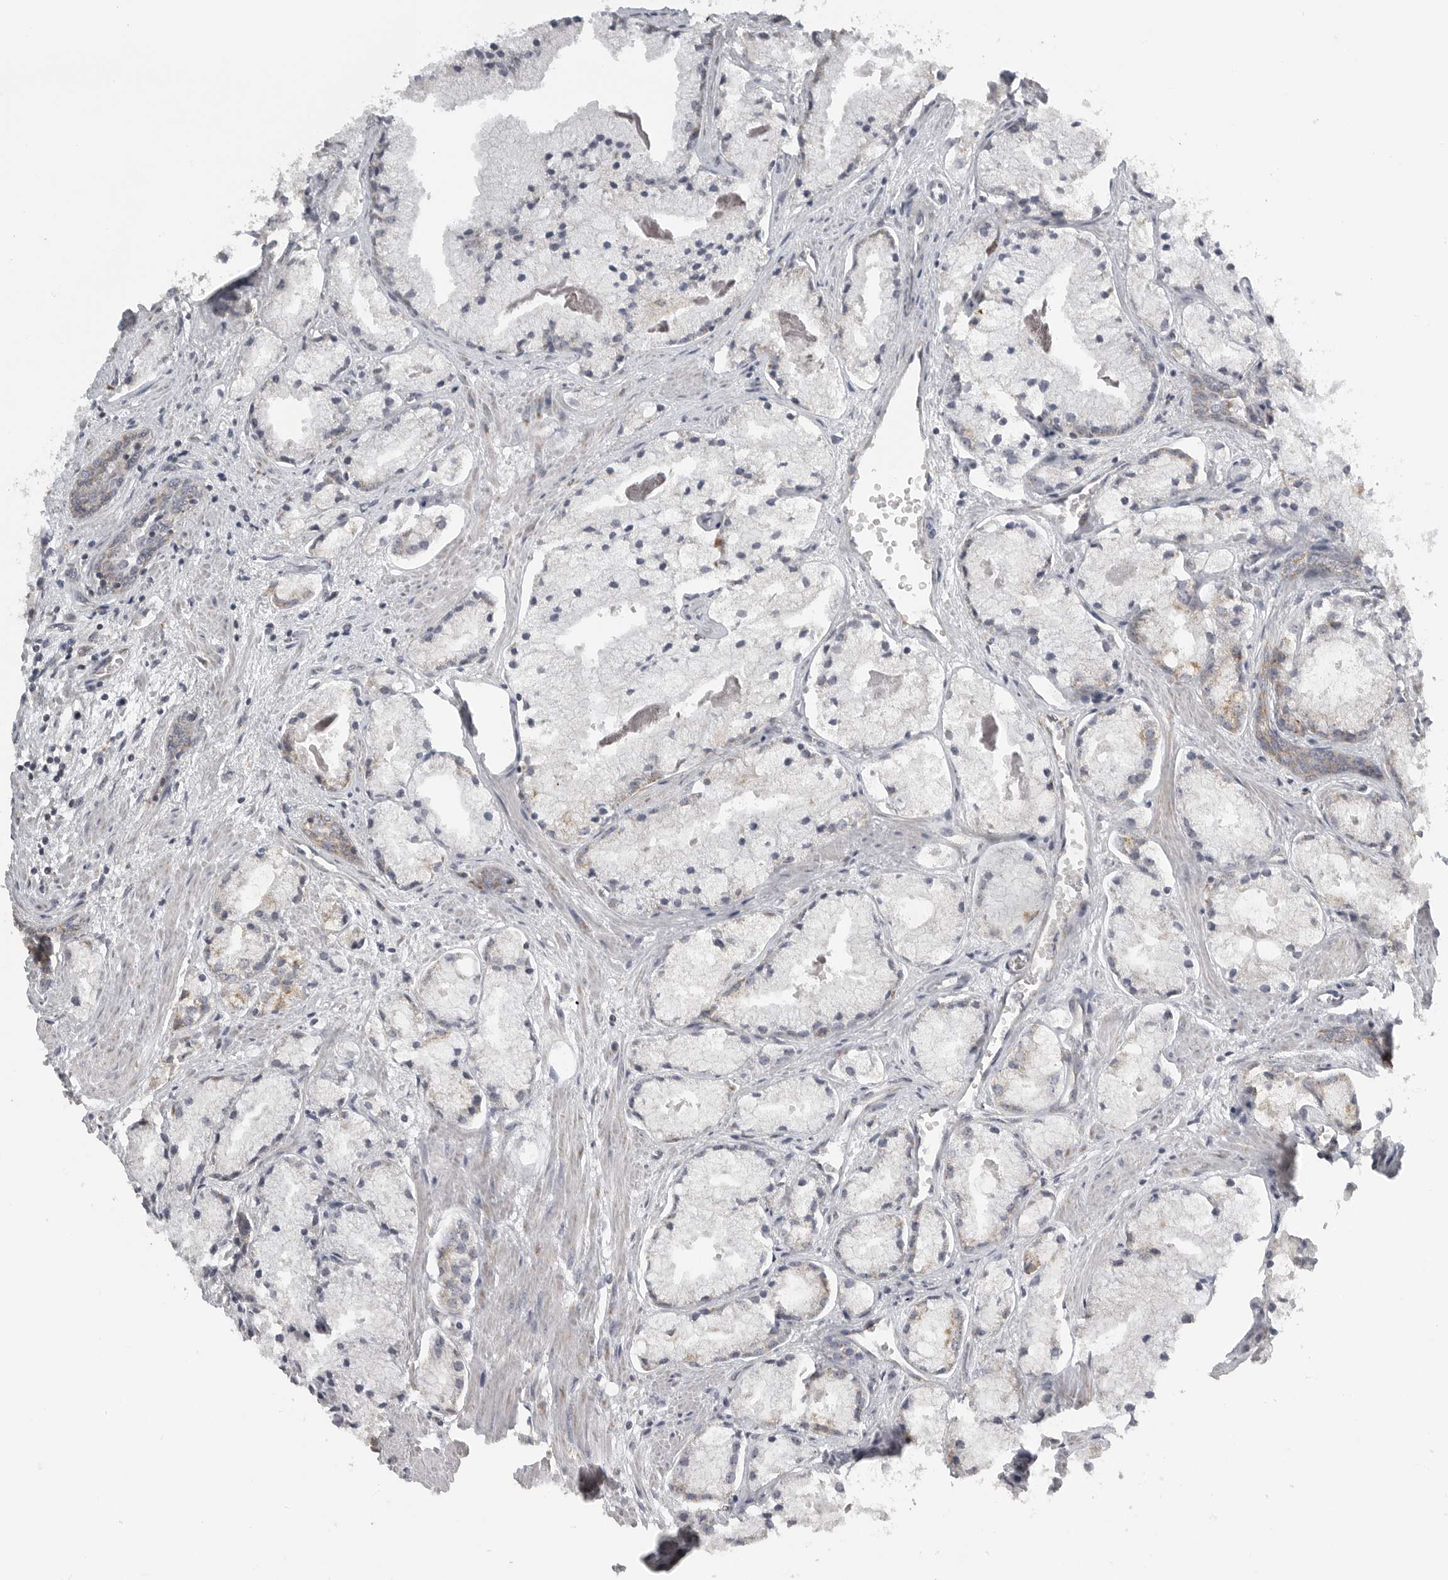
{"staining": {"intensity": "negative", "quantity": "none", "location": "none"}, "tissue": "prostate cancer", "cell_type": "Tumor cells", "image_type": "cancer", "snomed": [{"axis": "morphology", "description": "Adenocarcinoma, High grade"}, {"axis": "topography", "description": "Prostate"}], "caption": "The image displays no significant positivity in tumor cells of prostate cancer.", "gene": "RXFP3", "patient": {"sex": "male", "age": 50}}